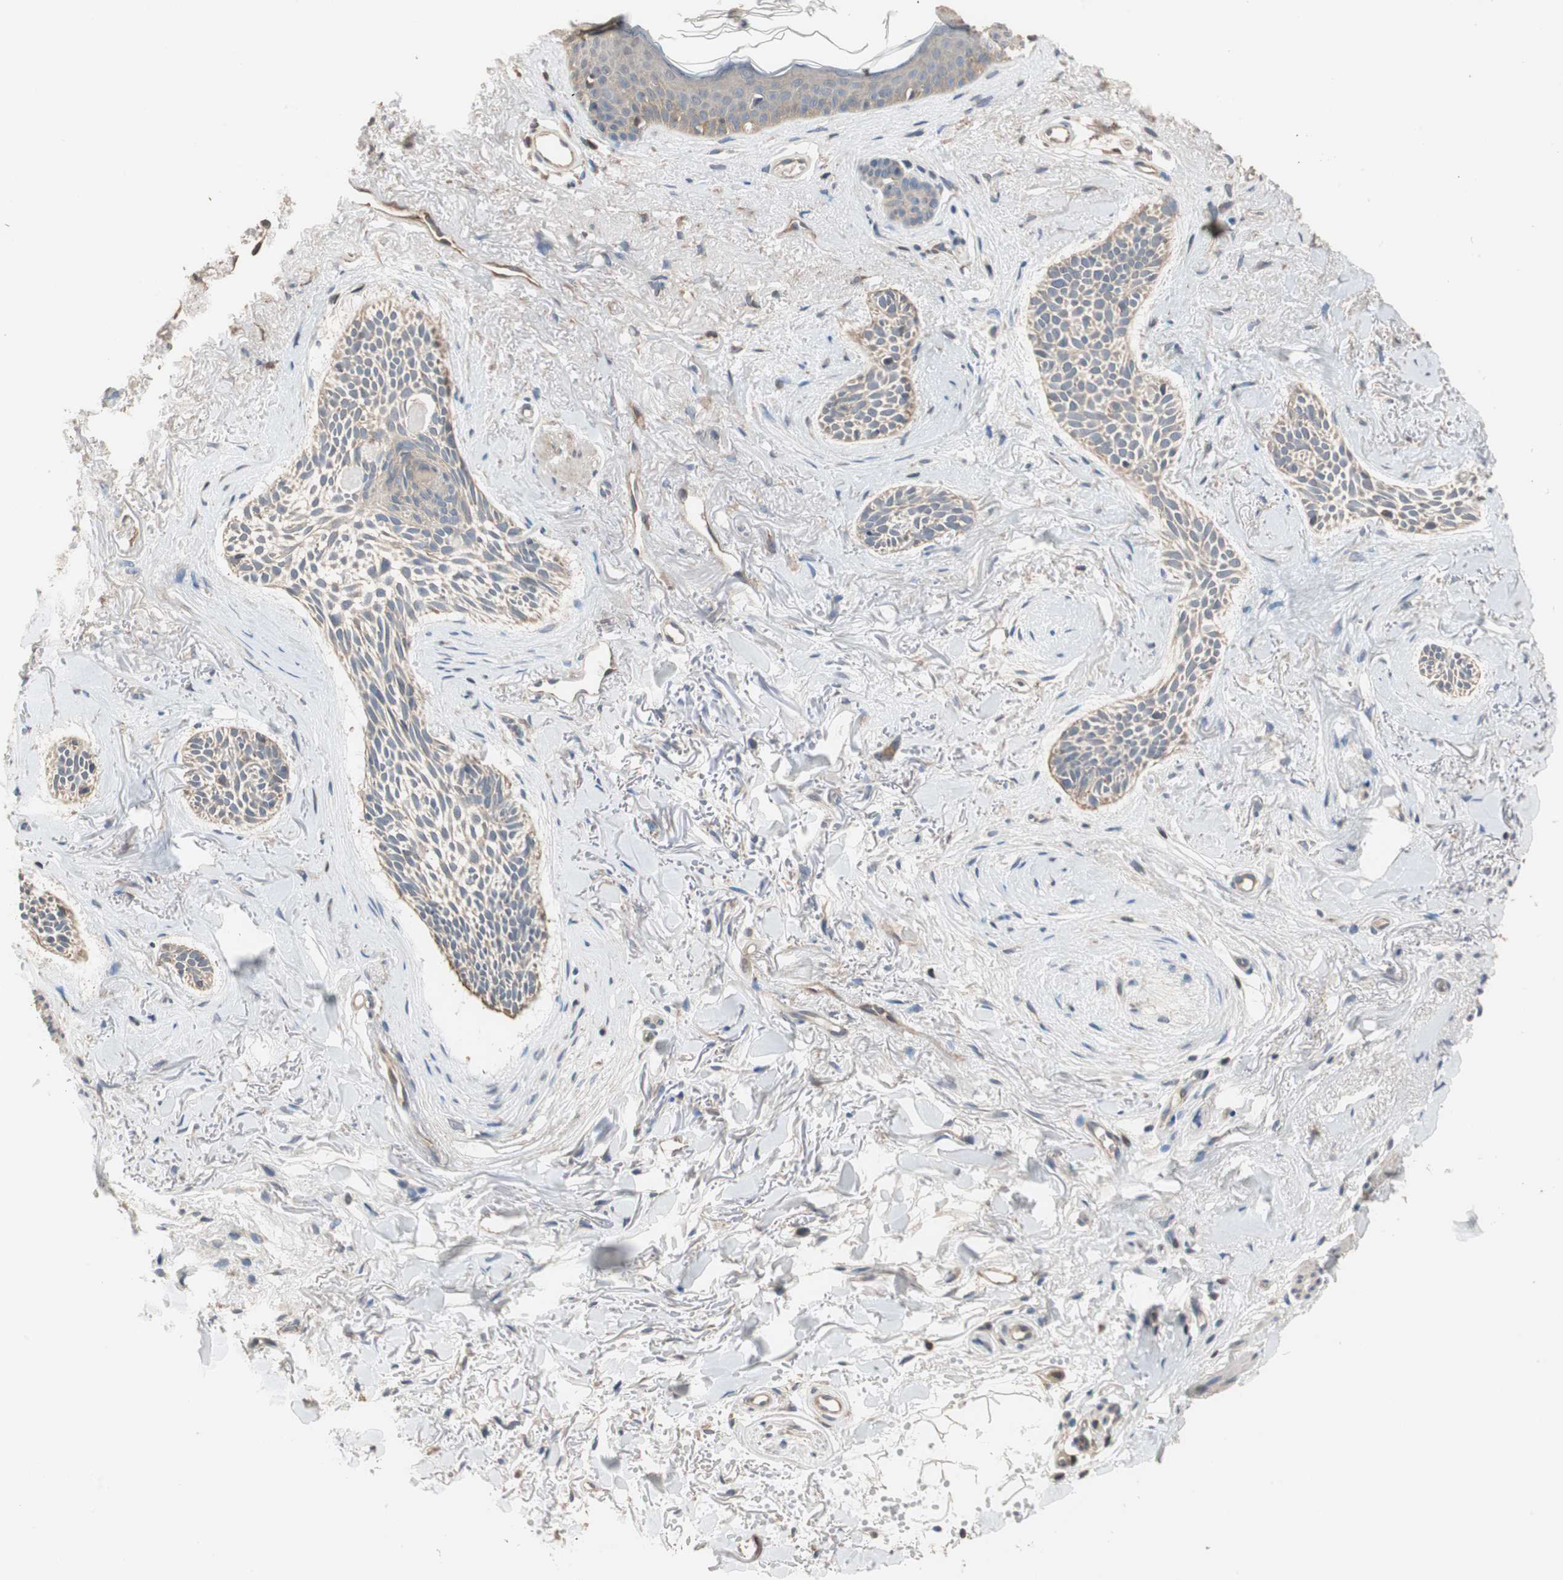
{"staining": {"intensity": "moderate", "quantity": "25%-75%", "location": "cytoplasmic/membranous"}, "tissue": "skin cancer", "cell_type": "Tumor cells", "image_type": "cancer", "snomed": [{"axis": "morphology", "description": "Normal tissue, NOS"}, {"axis": "morphology", "description": "Basal cell carcinoma"}, {"axis": "topography", "description": "Skin"}], "caption": "Human skin cancer (basal cell carcinoma) stained for a protein (brown) displays moderate cytoplasmic/membranous positive positivity in about 25%-75% of tumor cells.", "gene": "MAP4K2", "patient": {"sex": "female", "age": 84}}